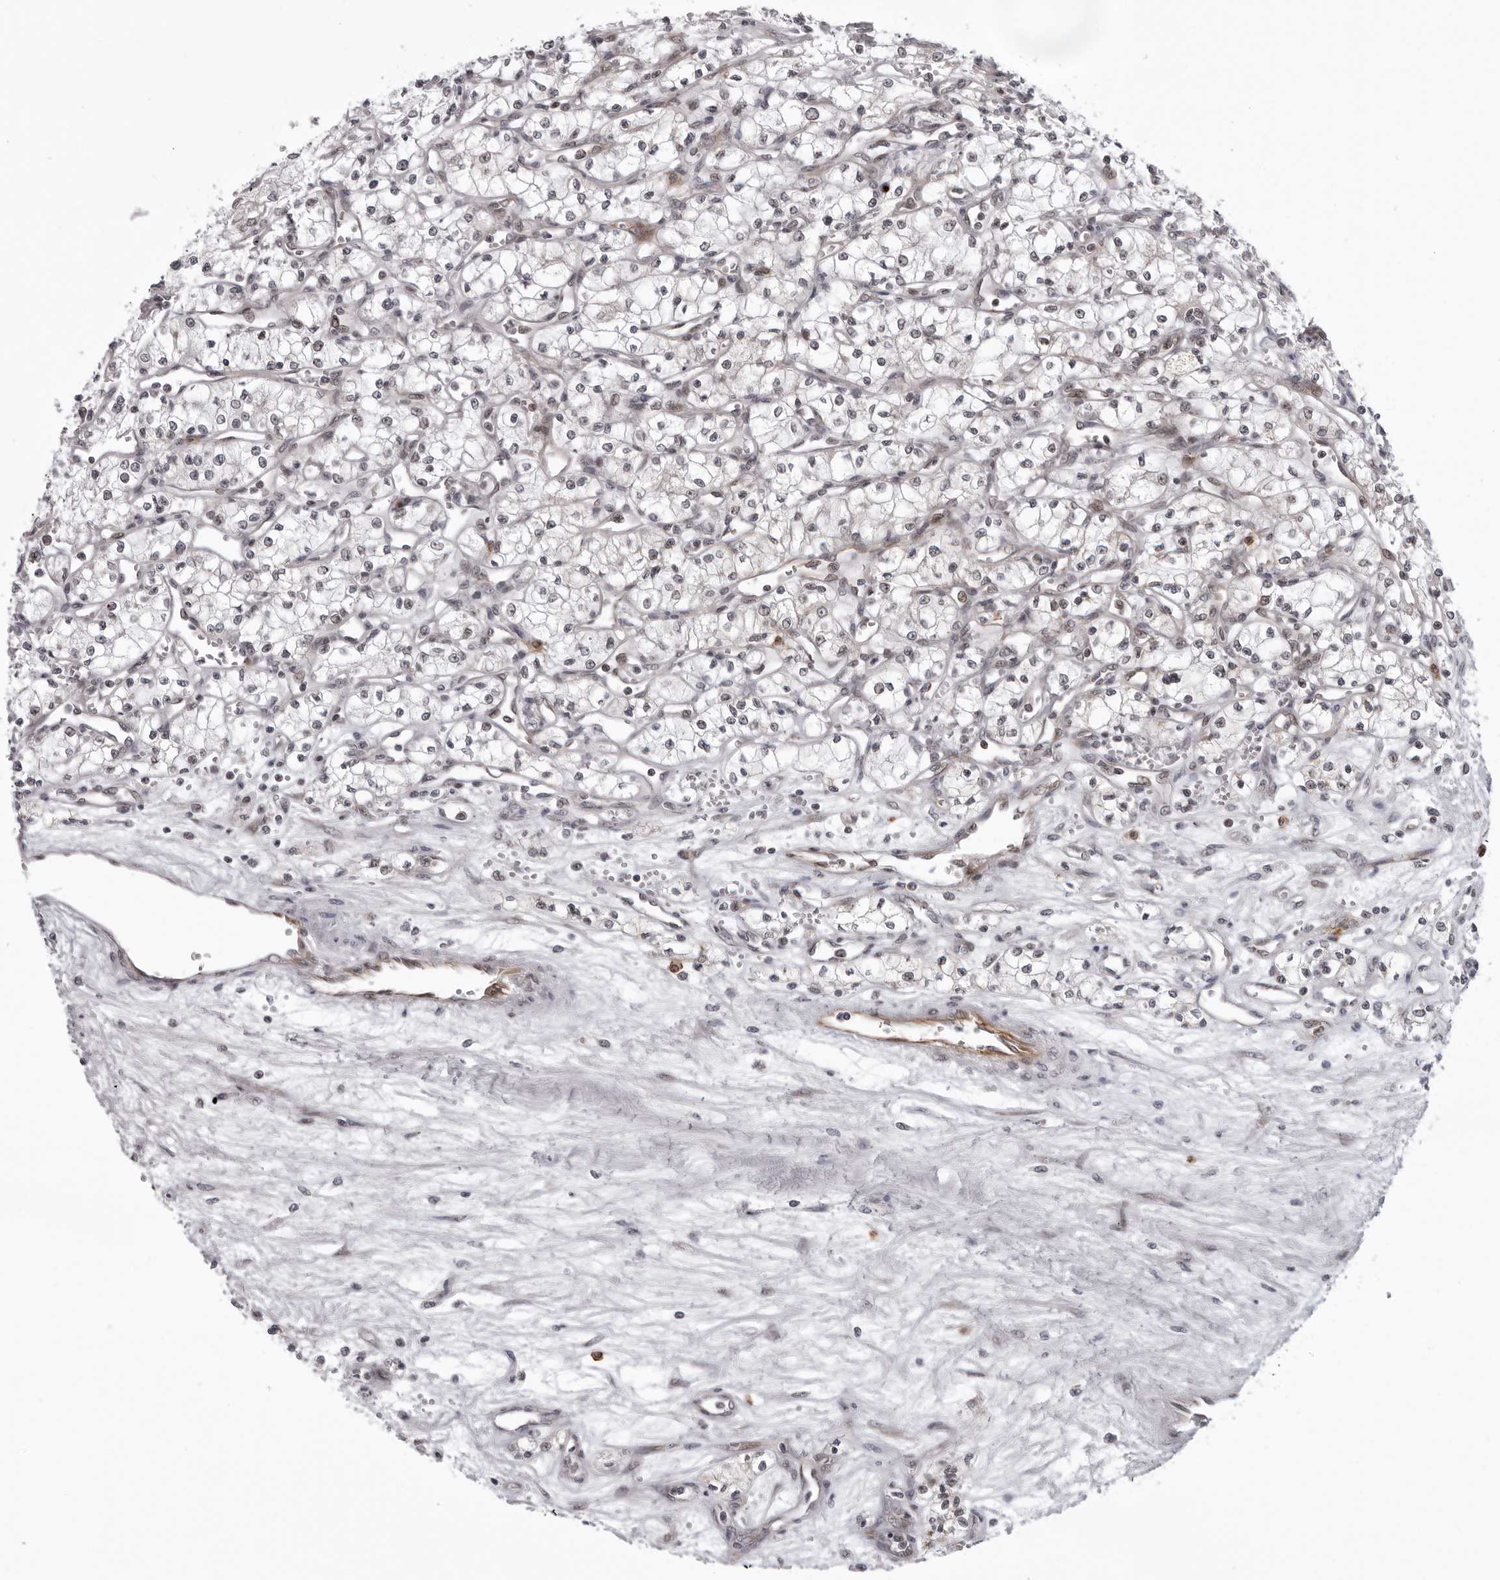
{"staining": {"intensity": "negative", "quantity": "none", "location": "none"}, "tissue": "renal cancer", "cell_type": "Tumor cells", "image_type": "cancer", "snomed": [{"axis": "morphology", "description": "Adenocarcinoma, NOS"}, {"axis": "topography", "description": "Kidney"}], "caption": "Renal adenocarcinoma was stained to show a protein in brown. There is no significant positivity in tumor cells.", "gene": "GCSAML", "patient": {"sex": "male", "age": 59}}